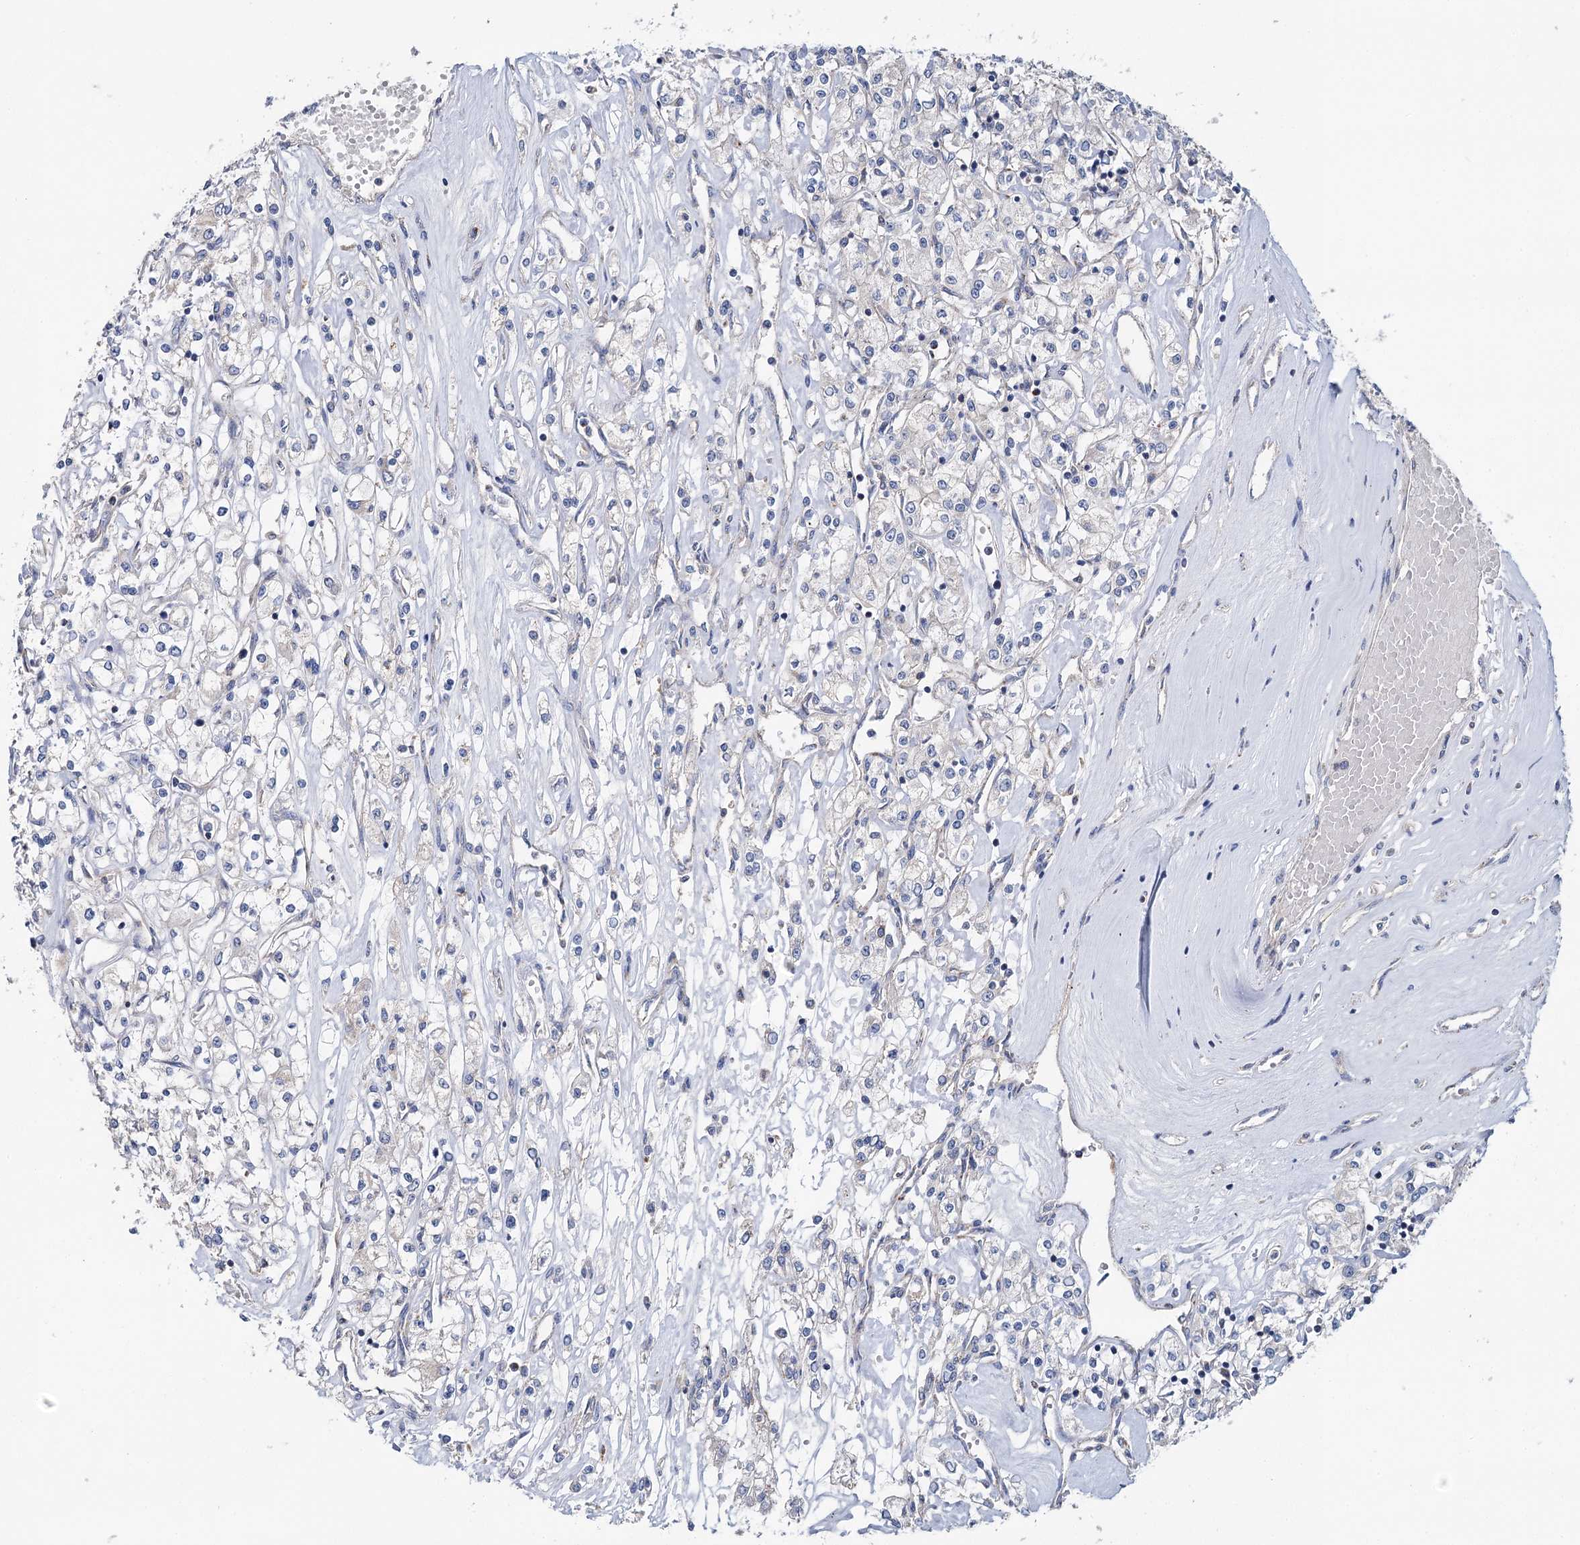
{"staining": {"intensity": "negative", "quantity": "none", "location": "none"}, "tissue": "renal cancer", "cell_type": "Tumor cells", "image_type": "cancer", "snomed": [{"axis": "morphology", "description": "Adenocarcinoma, NOS"}, {"axis": "topography", "description": "Kidney"}], "caption": "This is a micrograph of immunohistochemistry (IHC) staining of renal cancer (adenocarcinoma), which shows no staining in tumor cells.", "gene": "ANKRD16", "patient": {"sex": "female", "age": 59}}